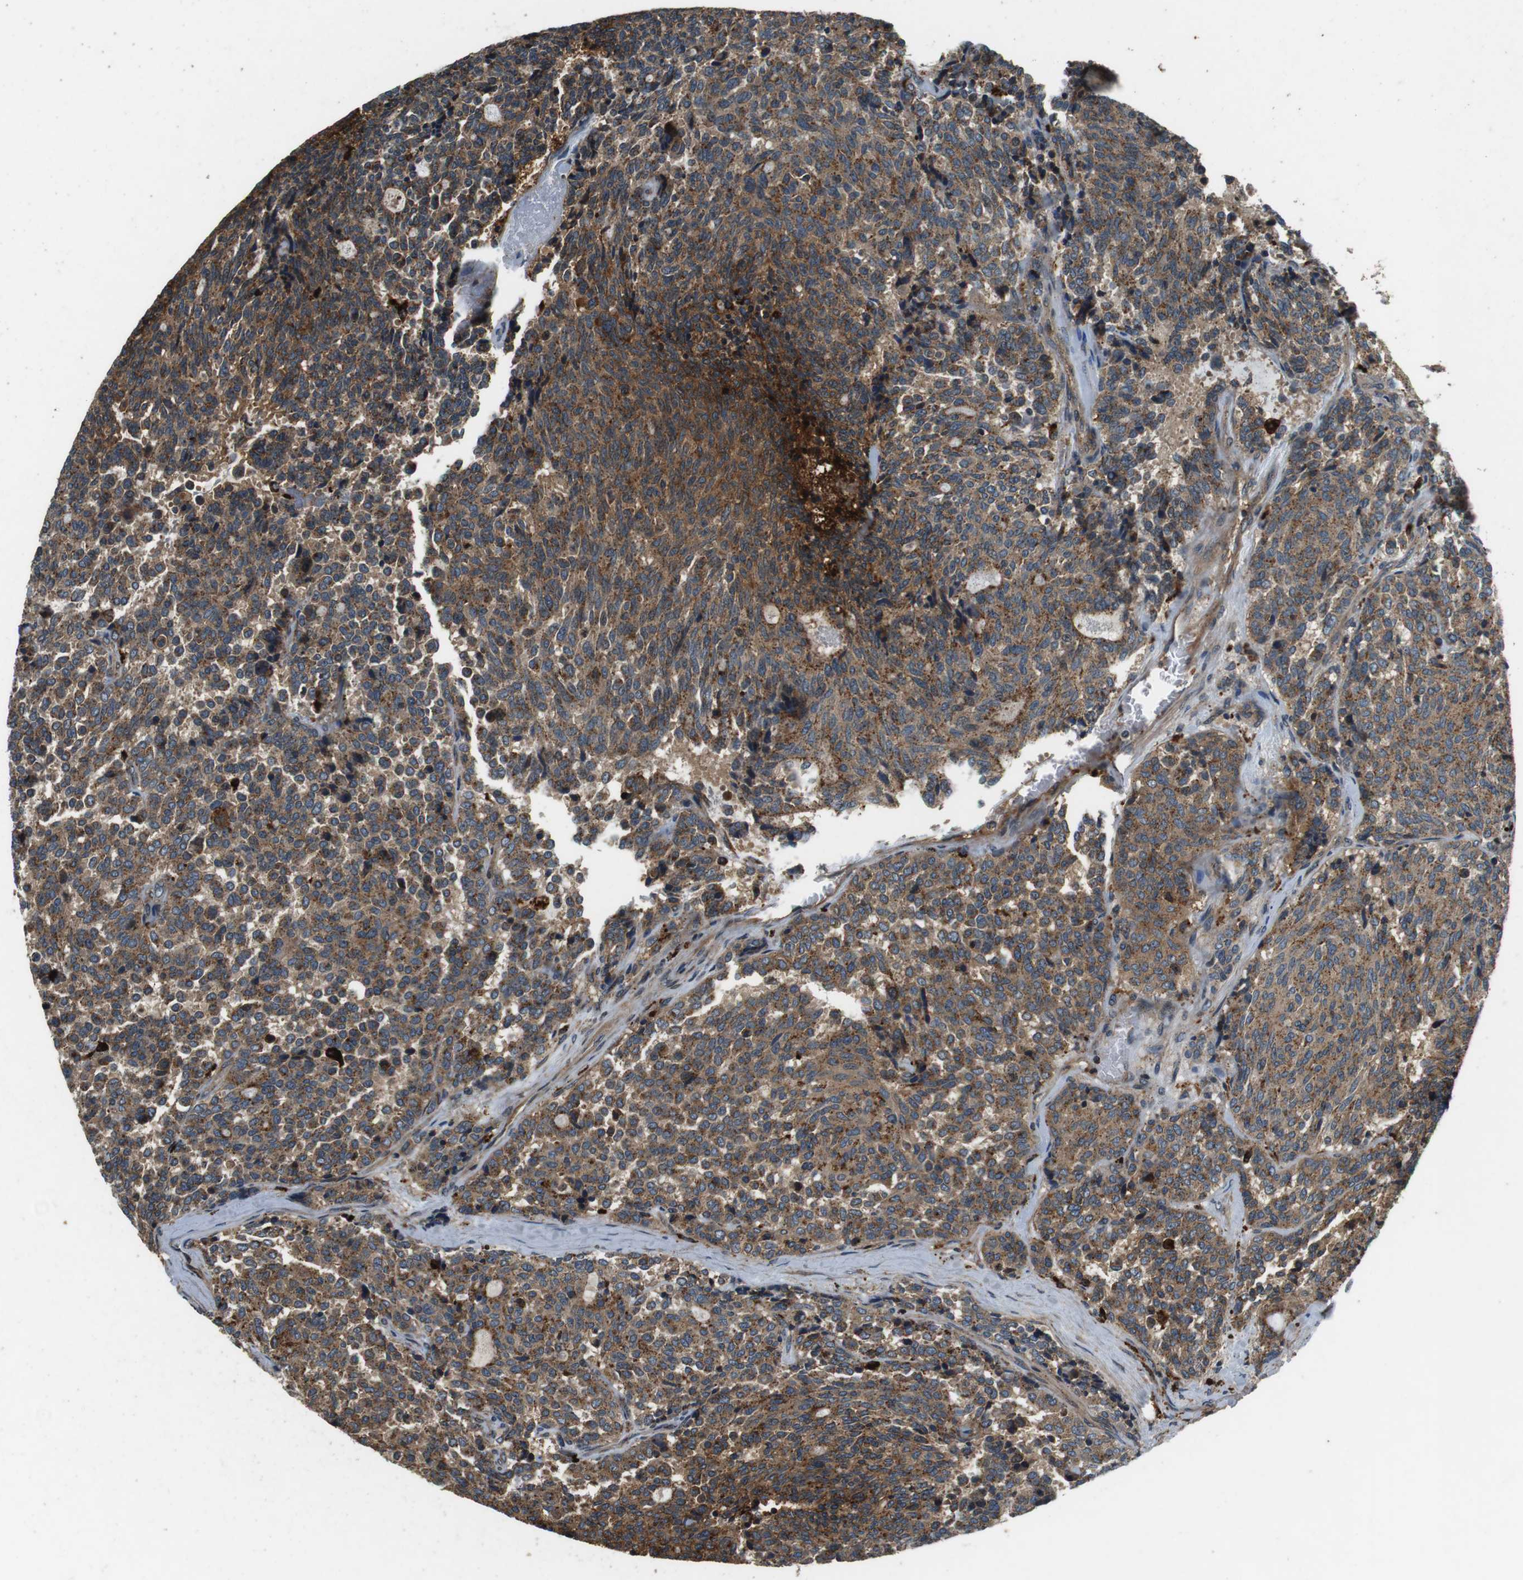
{"staining": {"intensity": "moderate", "quantity": ">75%", "location": "cytoplasmic/membranous"}, "tissue": "carcinoid", "cell_type": "Tumor cells", "image_type": "cancer", "snomed": [{"axis": "morphology", "description": "Carcinoid, malignant, NOS"}, {"axis": "topography", "description": "Pancreas"}], "caption": "Carcinoid stained with immunohistochemistry shows moderate cytoplasmic/membranous expression in approximately >75% of tumor cells.", "gene": "TXNRD1", "patient": {"sex": "female", "age": 54}}